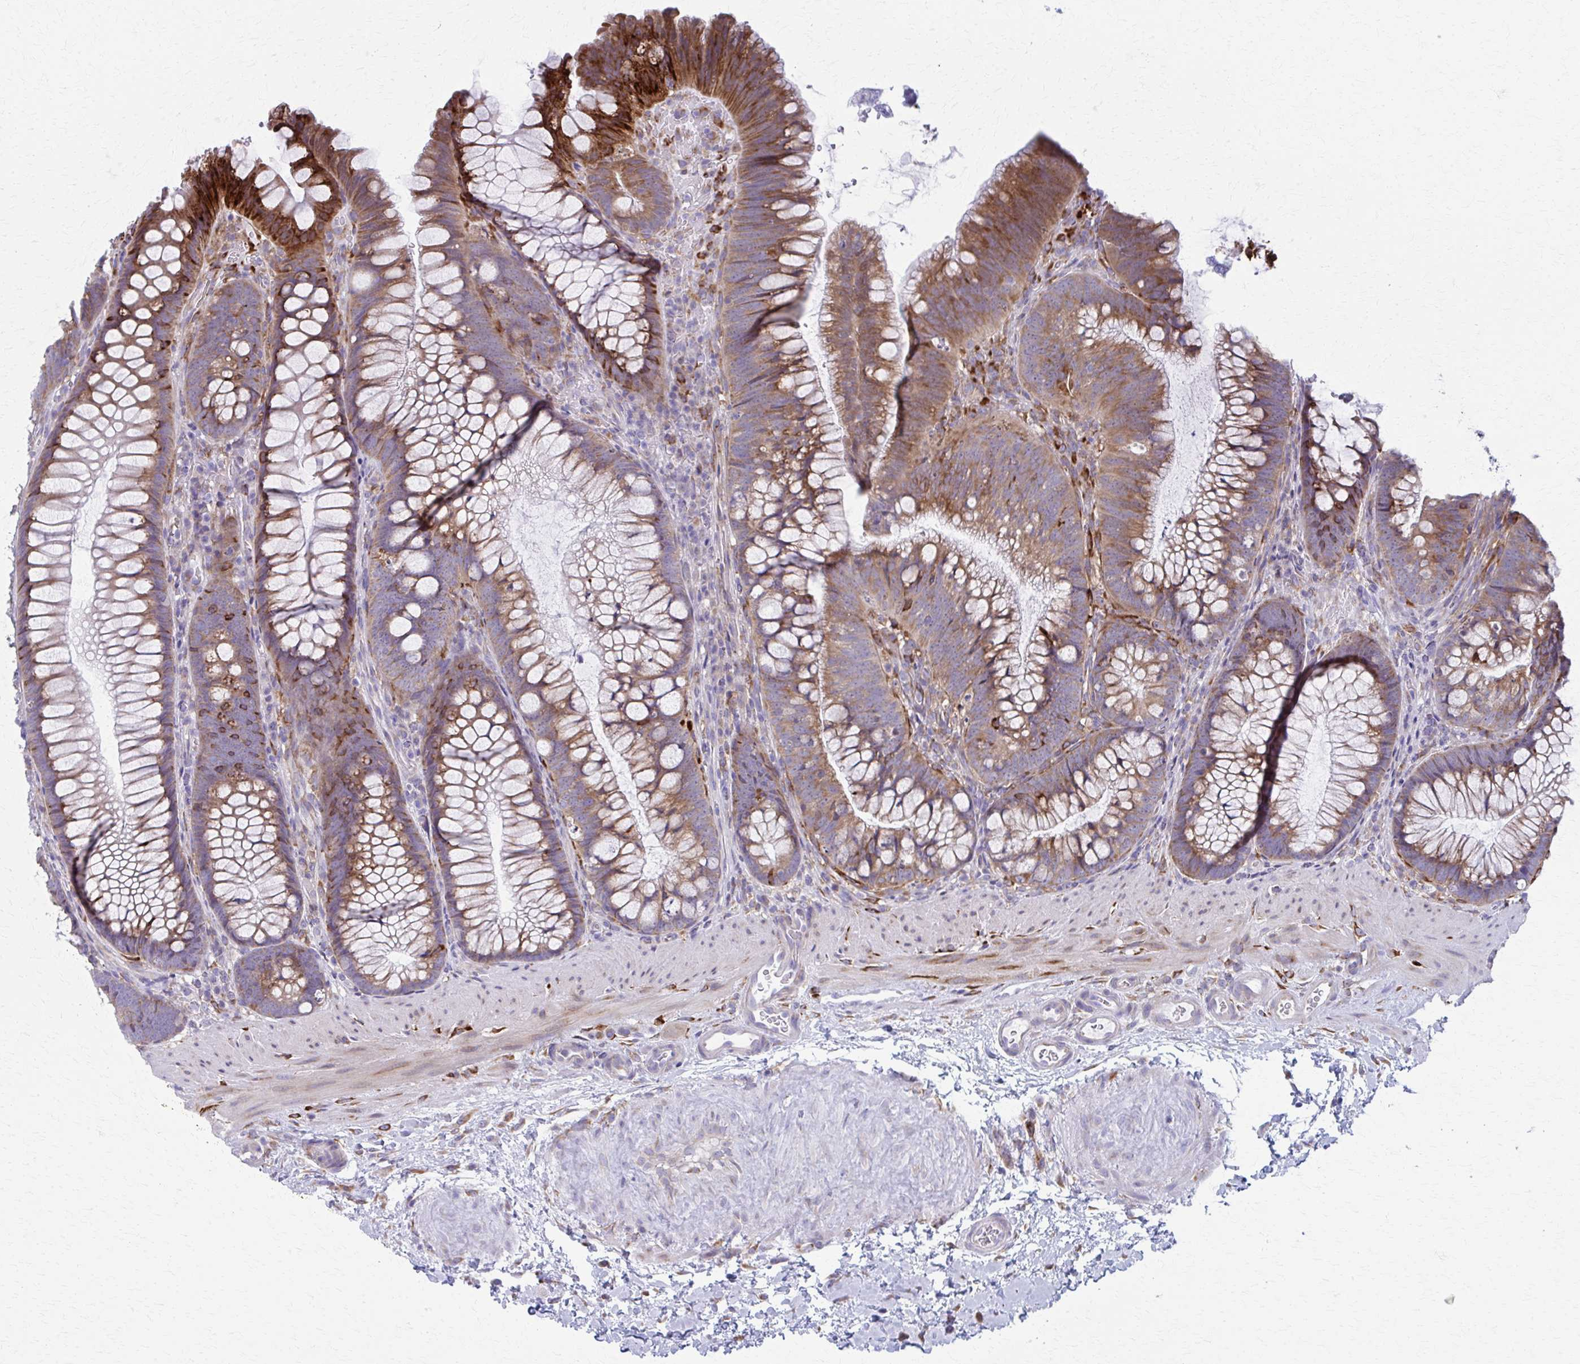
{"staining": {"intensity": "negative", "quantity": "none", "location": "none"}, "tissue": "colon", "cell_type": "Endothelial cells", "image_type": "normal", "snomed": [{"axis": "morphology", "description": "Normal tissue, NOS"}, {"axis": "morphology", "description": "Adenoma, NOS"}, {"axis": "topography", "description": "Soft tissue"}, {"axis": "topography", "description": "Colon"}], "caption": "This histopathology image is of unremarkable colon stained with IHC to label a protein in brown with the nuclei are counter-stained blue. There is no staining in endothelial cells.", "gene": "SPATS2L", "patient": {"sex": "male", "age": 47}}